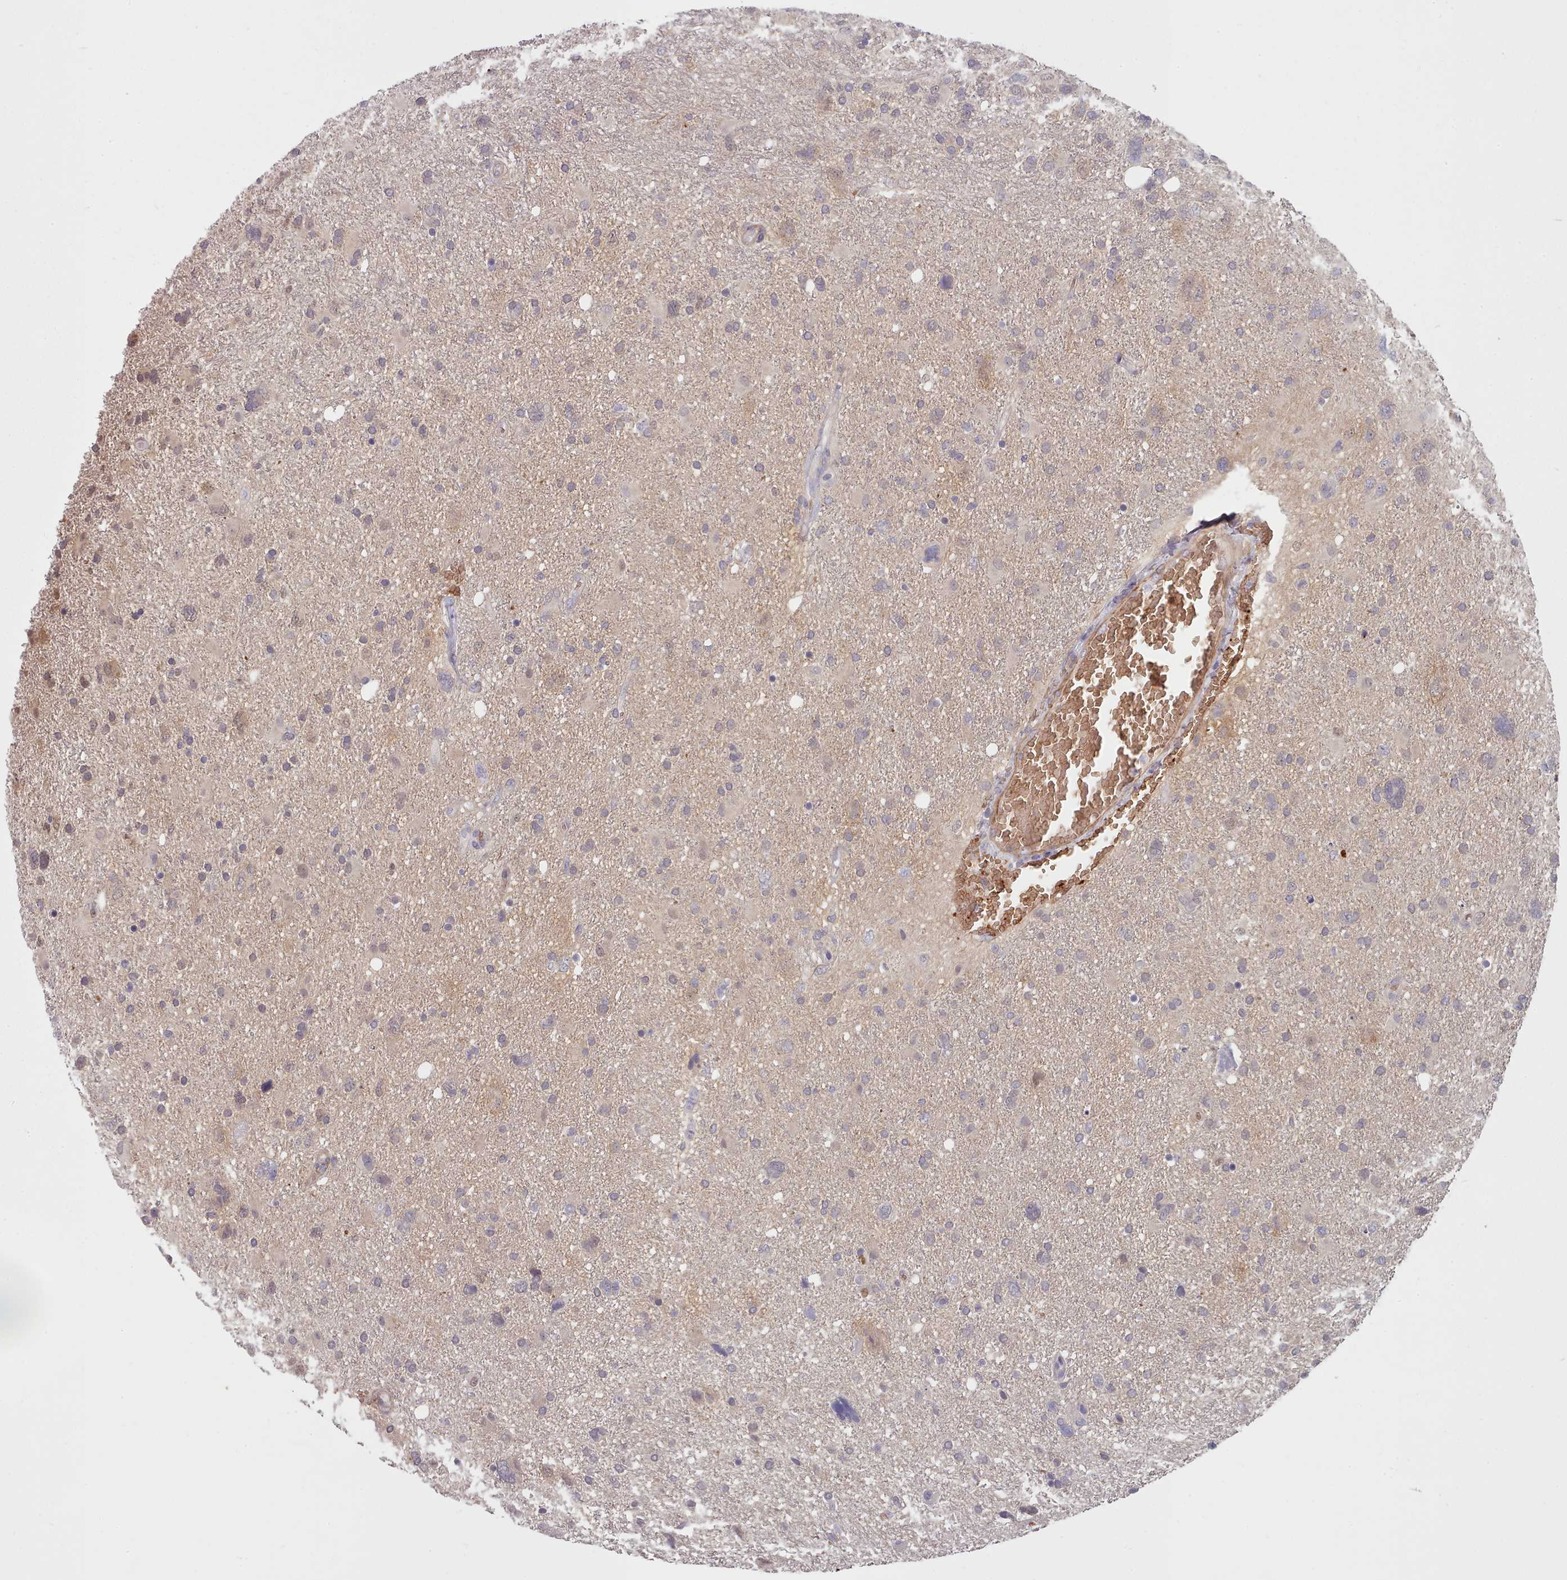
{"staining": {"intensity": "negative", "quantity": "none", "location": "none"}, "tissue": "glioma", "cell_type": "Tumor cells", "image_type": "cancer", "snomed": [{"axis": "morphology", "description": "Glioma, malignant, High grade"}, {"axis": "topography", "description": "Brain"}], "caption": "IHC micrograph of neoplastic tissue: malignant glioma (high-grade) stained with DAB (3,3'-diaminobenzidine) displays no significant protein positivity in tumor cells.", "gene": "CLNS1A", "patient": {"sex": "male", "age": 61}}